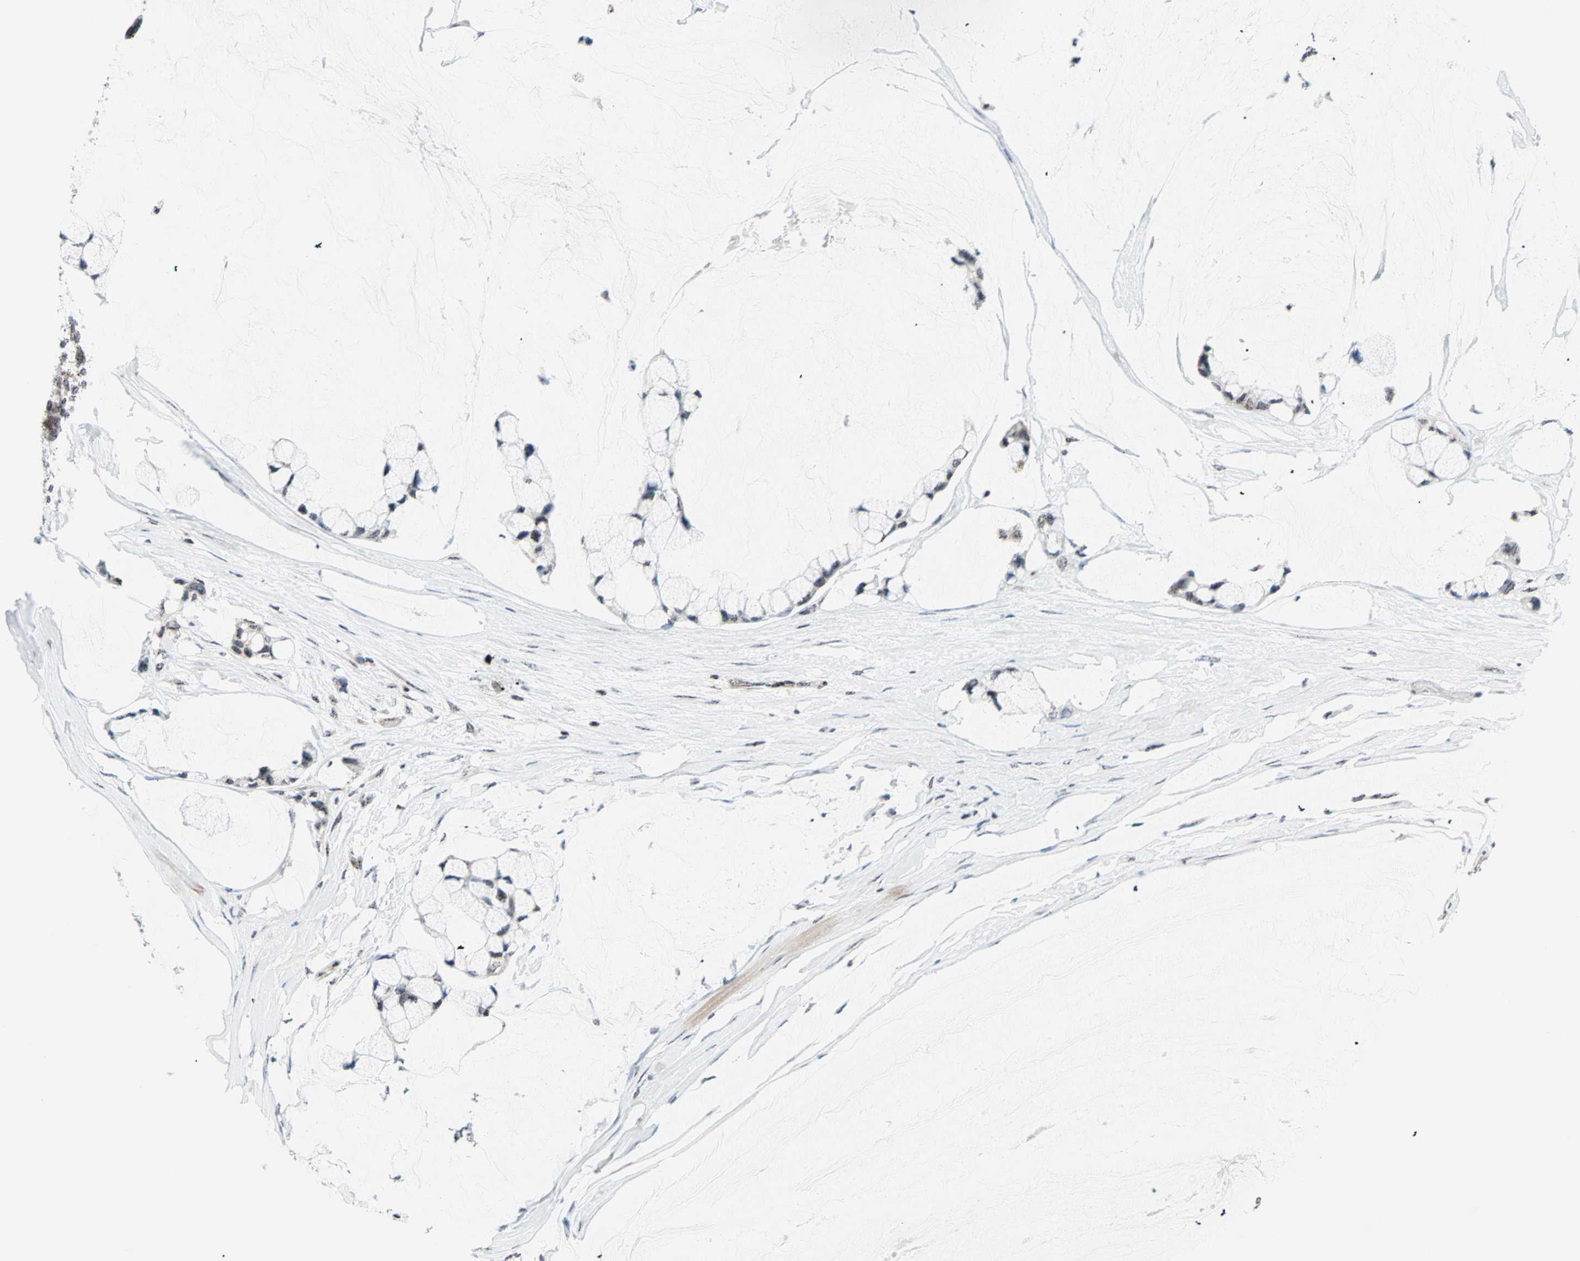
{"staining": {"intensity": "moderate", "quantity": ">75%", "location": "nuclear"}, "tissue": "ovarian cancer", "cell_type": "Tumor cells", "image_type": "cancer", "snomed": [{"axis": "morphology", "description": "Cystadenocarcinoma, mucinous, NOS"}, {"axis": "topography", "description": "Ovary"}], "caption": "A high-resolution photomicrograph shows IHC staining of ovarian cancer (mucinous cystadenocarcinoma), which reveals moderate nuclear expression in about >75% of tumor cells. (IHC, brightfield microscopy, high magnification).", "gene": "CENPA", "patient": {"sex": "female", "age": 39}}